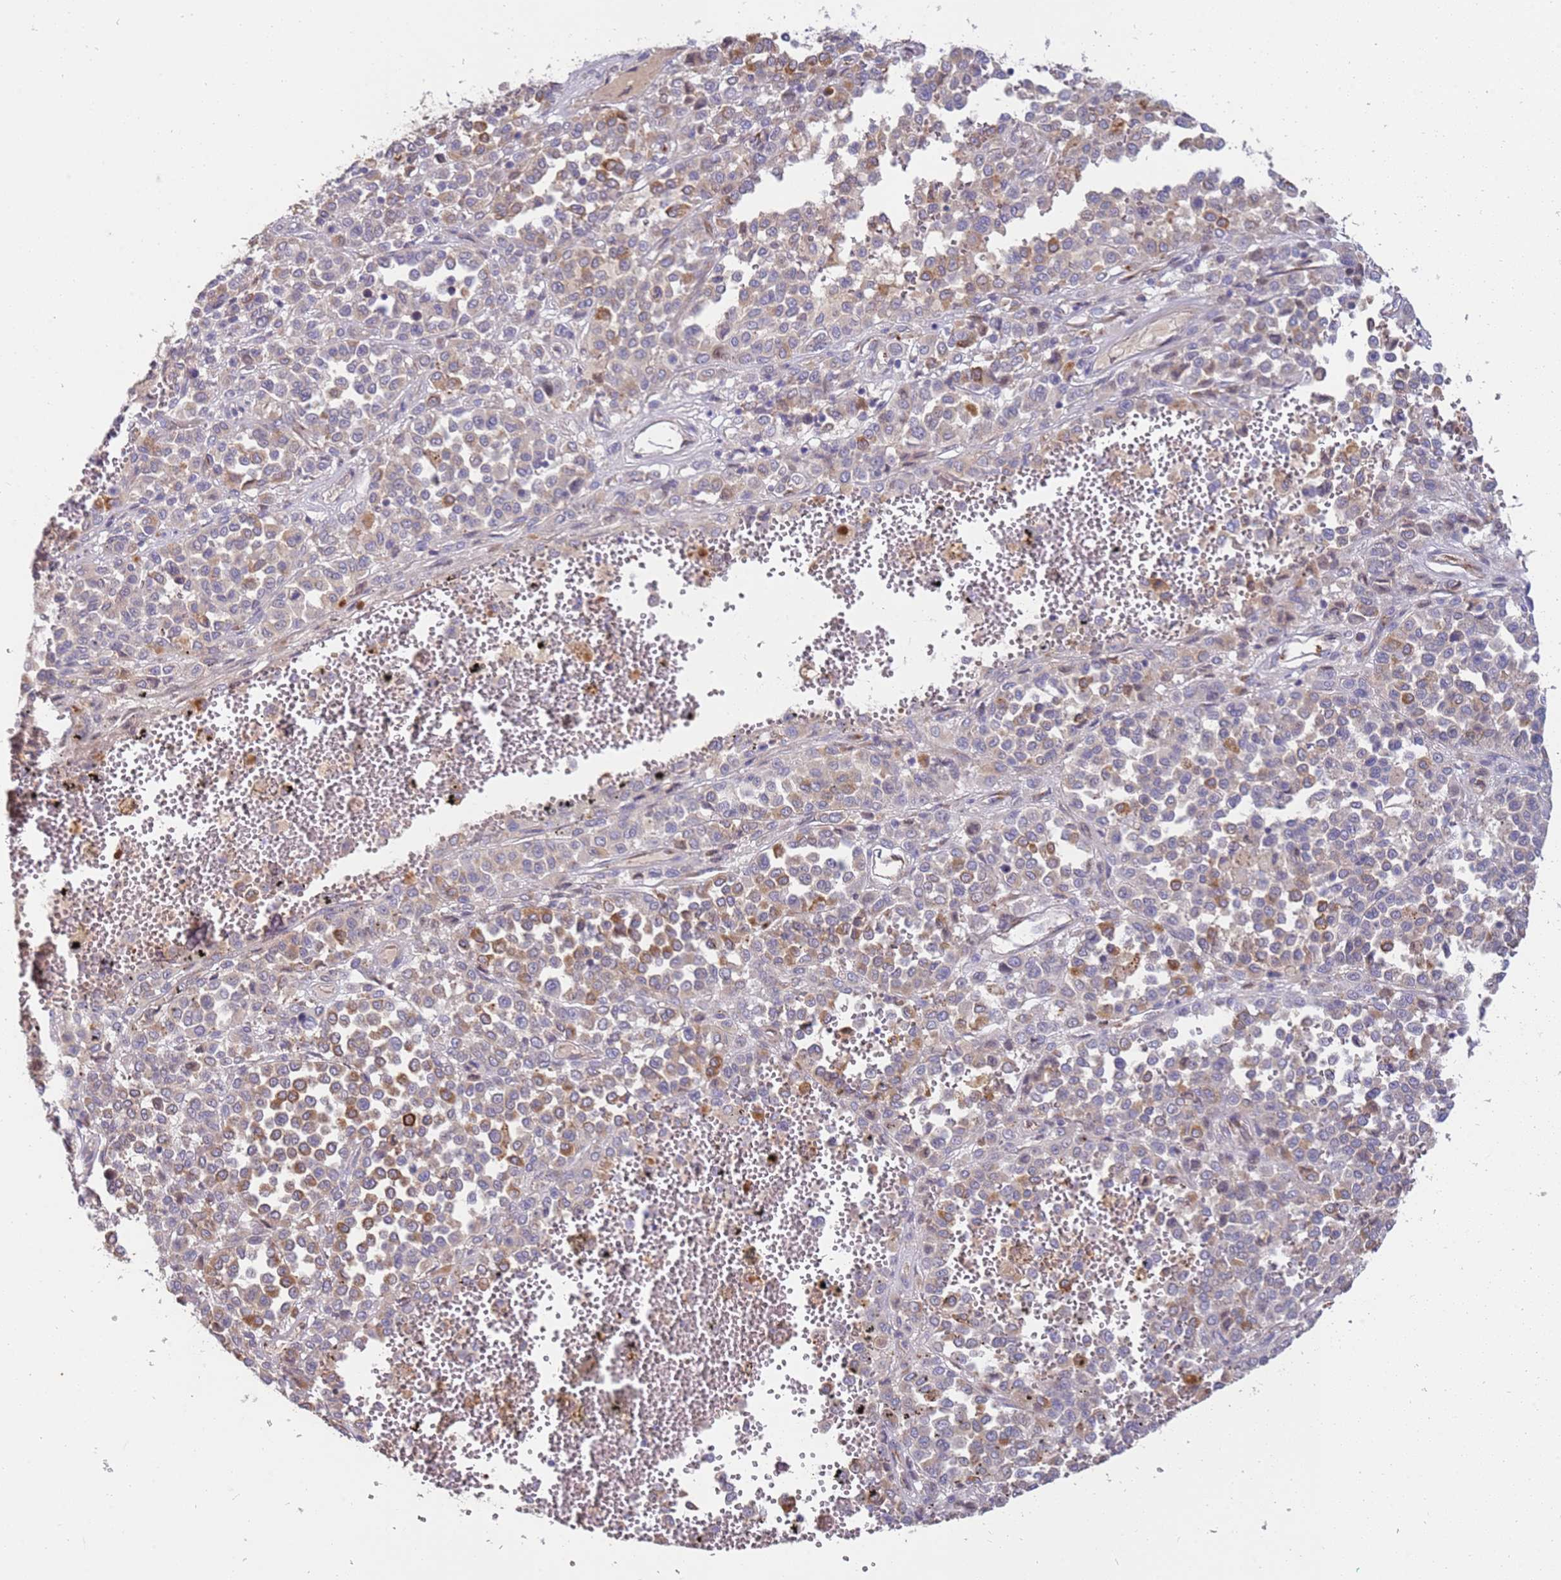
{"staining": {"intensity": "moderate", "quantity": "<25%", "location": "cytoplasmic/membranous"}, "tissue": "melanoma", "cell_type": "Tumor cells", "image_type": "cancer", "snomed": [{"axis": "morphology", "description": "Malignant melanoma, Metastatic site"}, {"axis": "topography", "description": "Pancreas"}], "caption": "This photomicrograph reveals melanoma stained with immunohistochemistry to label a protein in brown. The cytoplasmic/membranous of tumor cells show moderate positivity for the protein. Nuclei are counter-stained blue.", "gene": "NMUR2", "patient": {"sex": "female", "age": 30}}